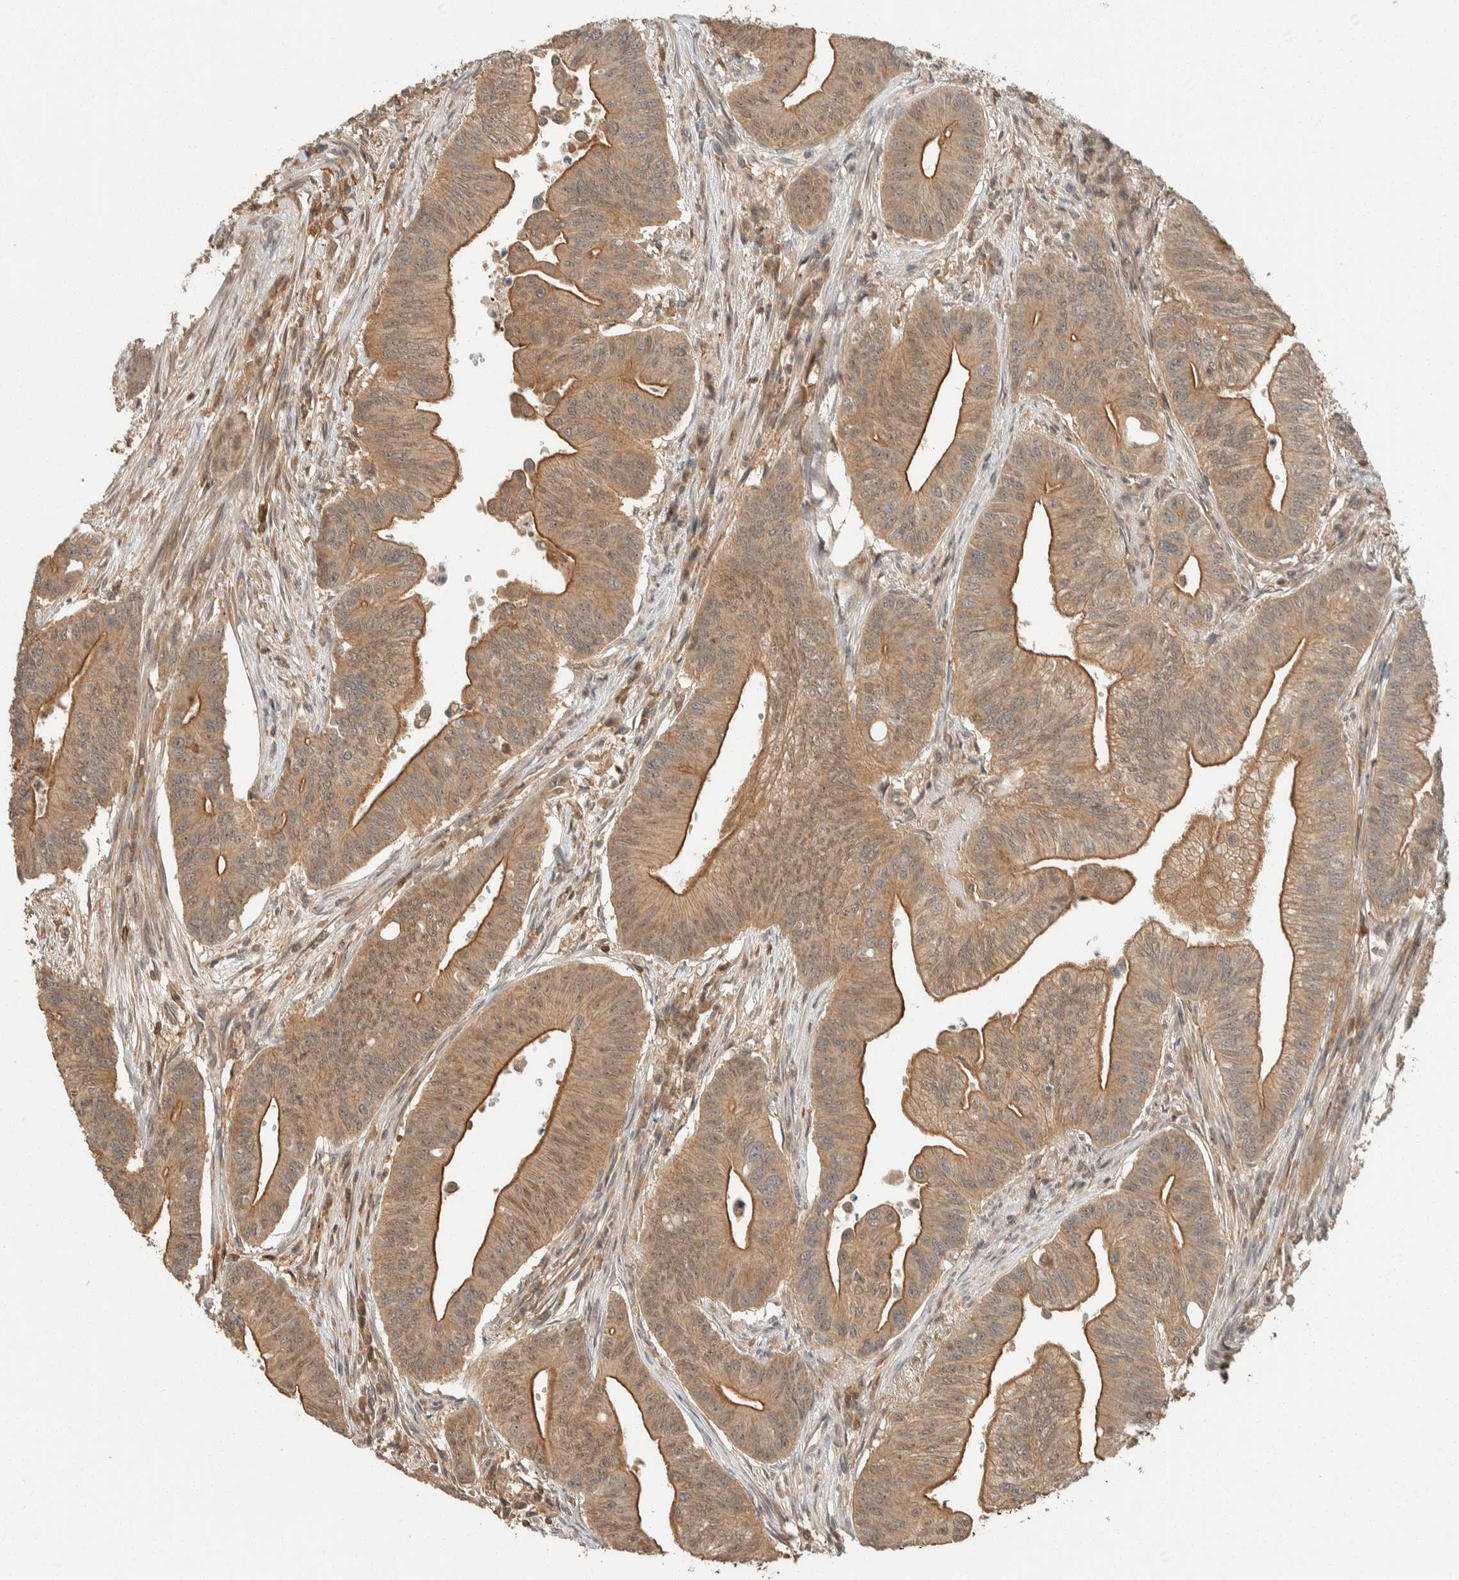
{"staining": {"intensity": "moderate", "quantity": ">75%", "location": "cytoplasmic/membranous"}, "tissue": "colorectal cancer", "cell_type": "Tumor cells", "image_type": "cancer", "snomed": [{"axis": "morphology", "description": "Adenoma, NOS"}, {"axis": "morphology", "description": "Adenocarcinoma, NOS"}, {"axis": "topography", "description": "Colon"}], "caption": "Immunohistochemistry of colorectal cancer shows medium levels of moderate cytoplasmic/membranous positivity in about >75% of tumor cells. (Brightfield microscopy of DAB IHC at high magnification).", "gene": "ZNF567", "patient": {"sex": "male", "age": 79}}